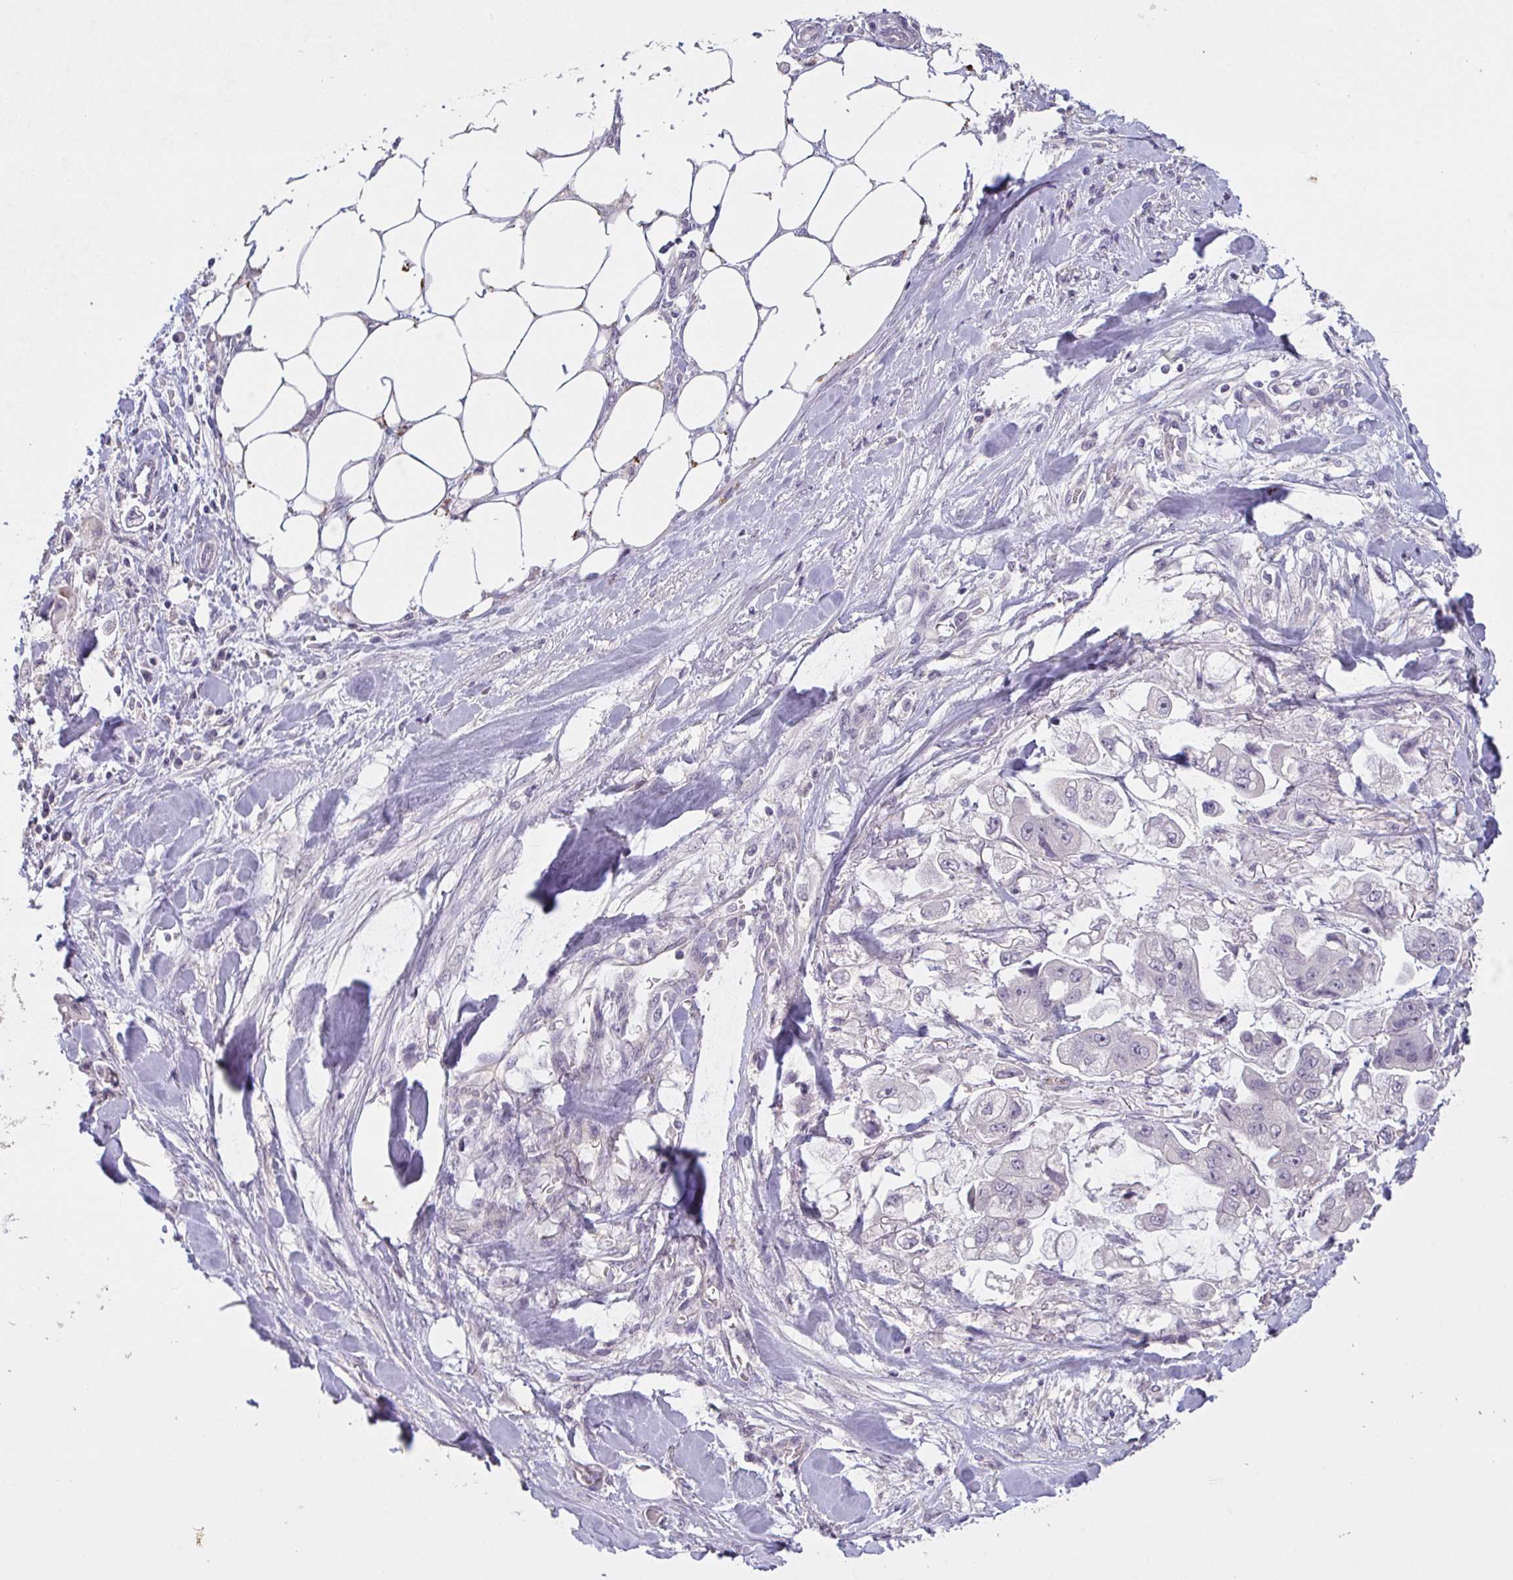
{"staining": {"intensity": "negative", "quantity": "none", "location": "none"}, "tissue": "stomach cancer", "cell_type": "Tumor cells", "image_type": "cancer", "snomed": [{"axis": "morphology", "description": "Adenocarcinoma, NOS"}, {"axis": "topography", "description": "Stomach"}], "caption": "There is no significant positivity in tumor cells of adenocarcinoma (stomach).", "gene": "TMEM219", "patient": {"sex": "male", "age": 62}}